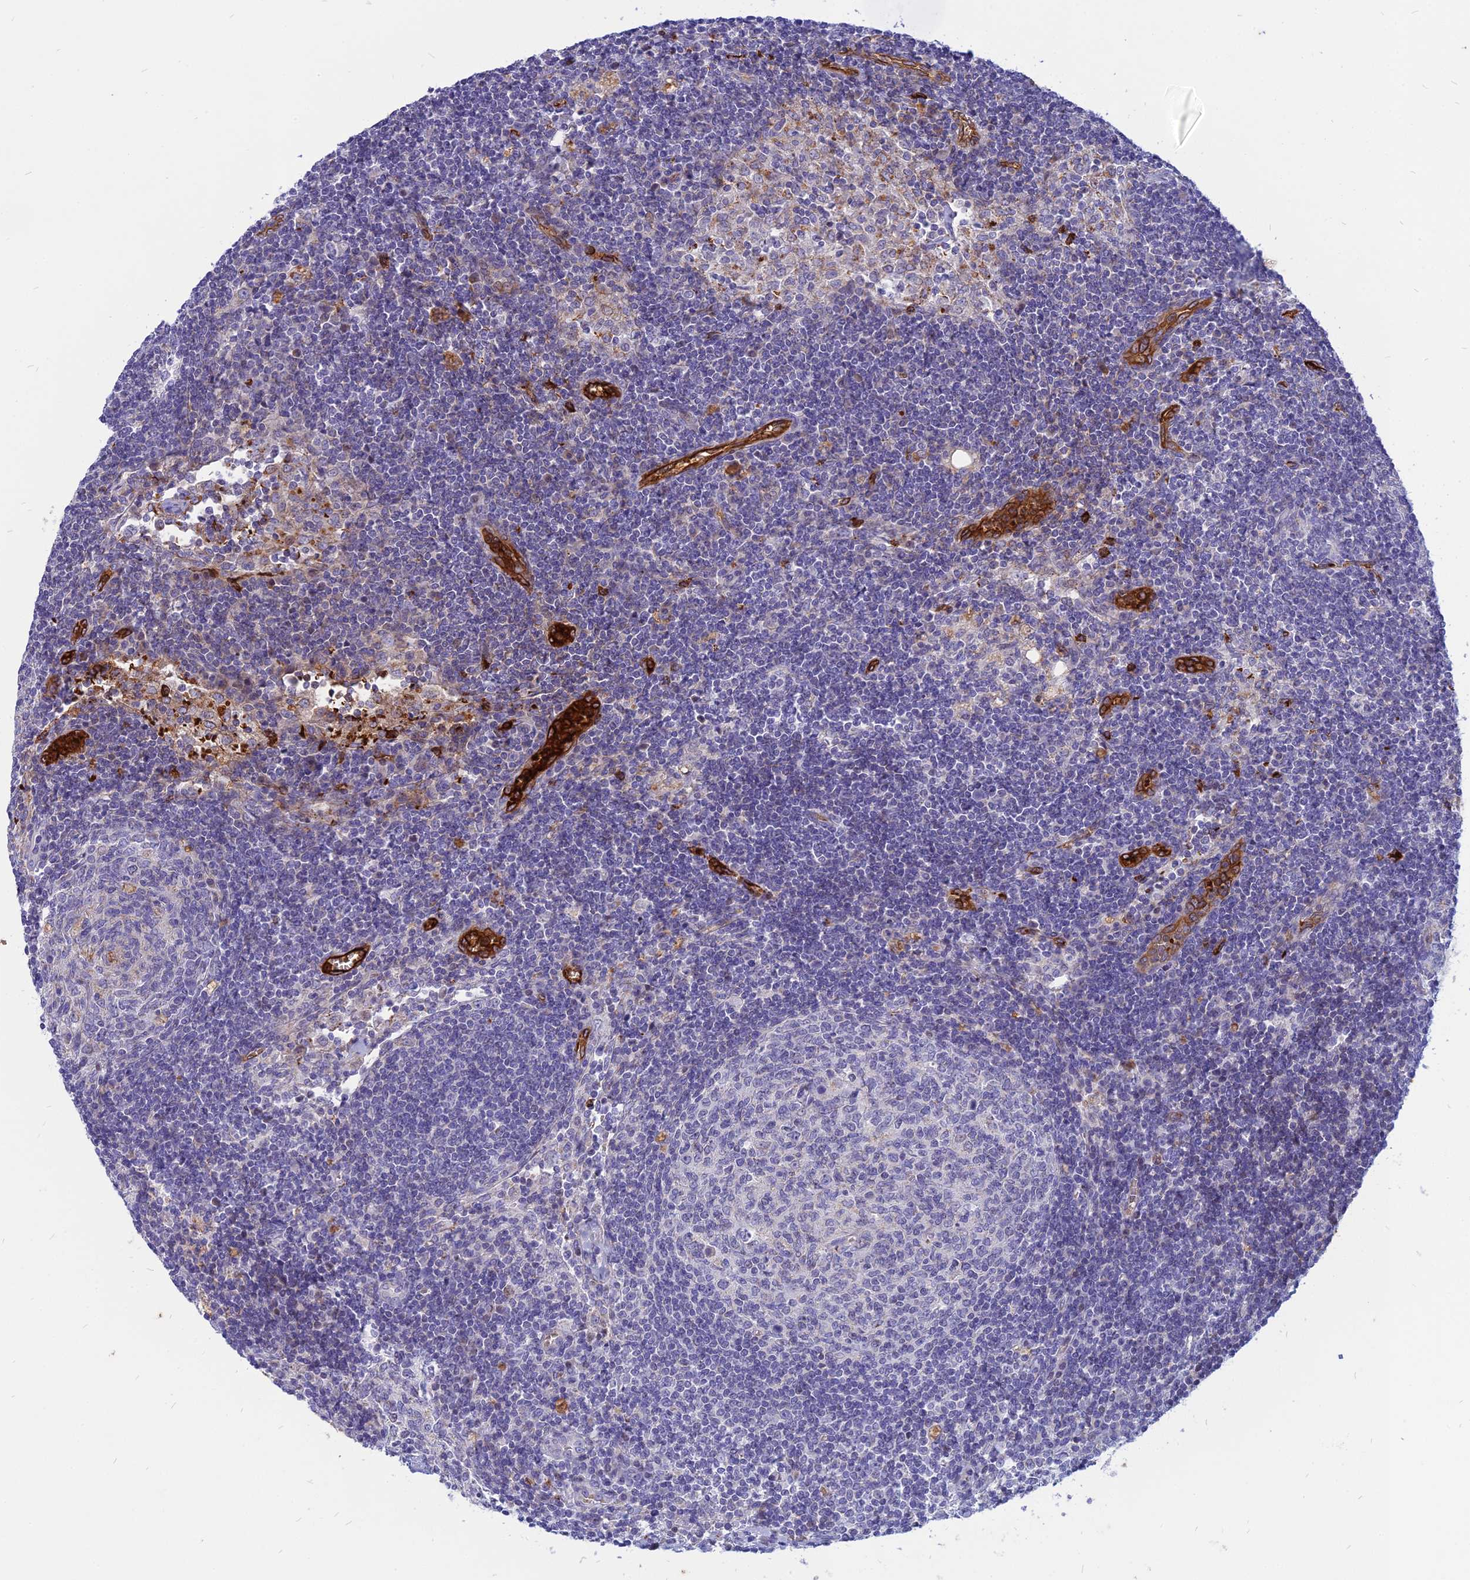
{"staining": {"intensity": "negative", "quantity": "none", "location": "none"}, "tissue": "lymph node", "cell_type": "Germinal center cells", "image_type": "normal", "snomed": [{"axis": "morphology", "description": "Normal tissue, NOS"}, {"axis": "topography", "description": "Lymph node"}], "caption": "Photomicrograph shows no protein positivity in germinal center cells of benign lymph node. (DAB (3,3'-diaminobenzidine) IHC visualized using brightfield microscopy, high magnification).", "gene": "HHAT", "patient": {"sex": "female", "age": 73}}